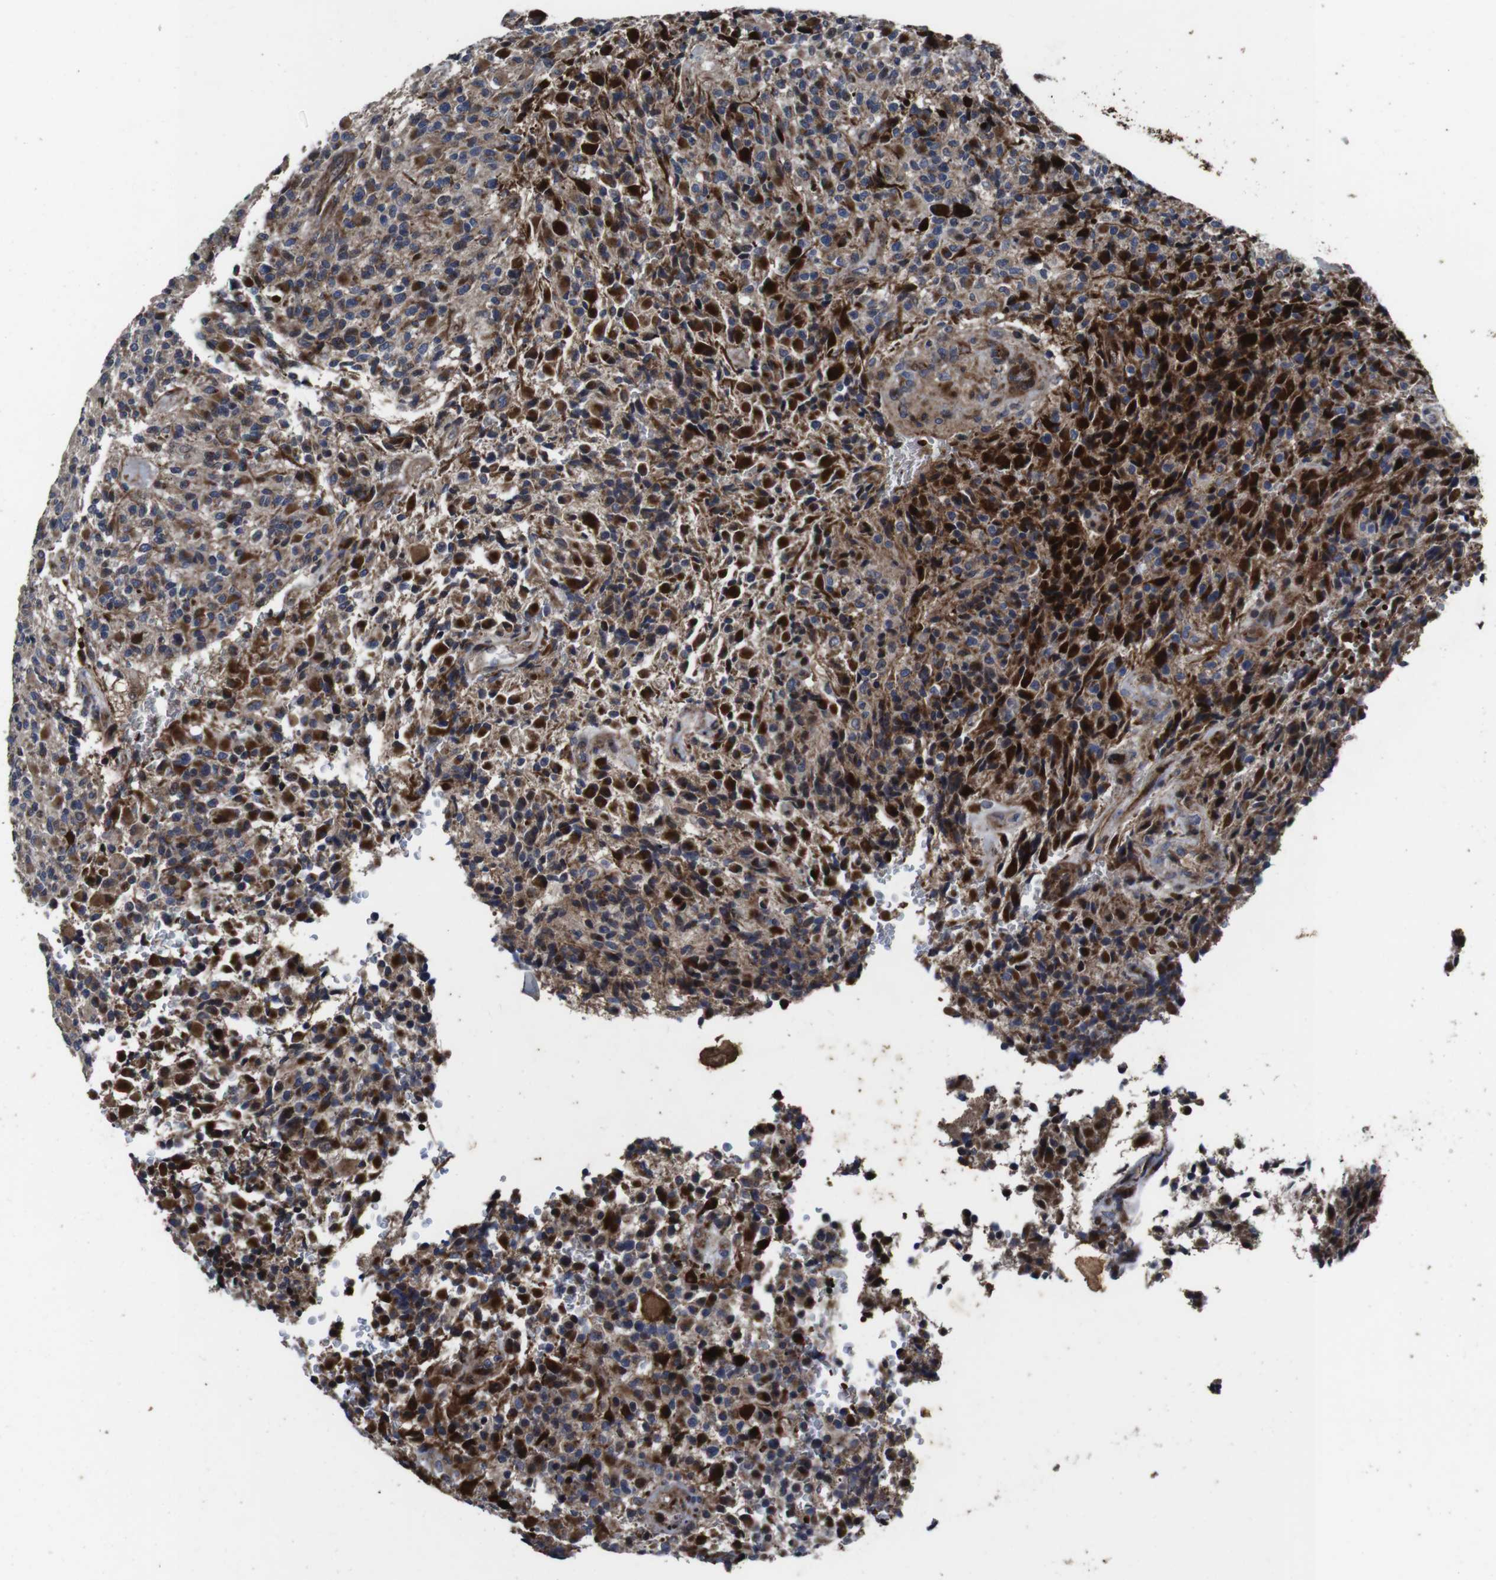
{"staining": {"intensity": "strong", "quantity": ">75%", "location": "cytoplasmic/membranous"}, "tissue": "glioma", "cell_type": "Tumor cells", "image_type": "cancer", "snomed": [{"axis": "morphology", "description": "Glioma, malignant, High grade"}, {"axis": "topography", "description": "Brain"}], "caption": "About >75% of tumor cells in human glioma display strong cytoplasmic/membranous protein staining as visualized by brown immunohistochemical staining.", "gene": "SMYD3", "patient": {"sex": "male", "age": 71}}